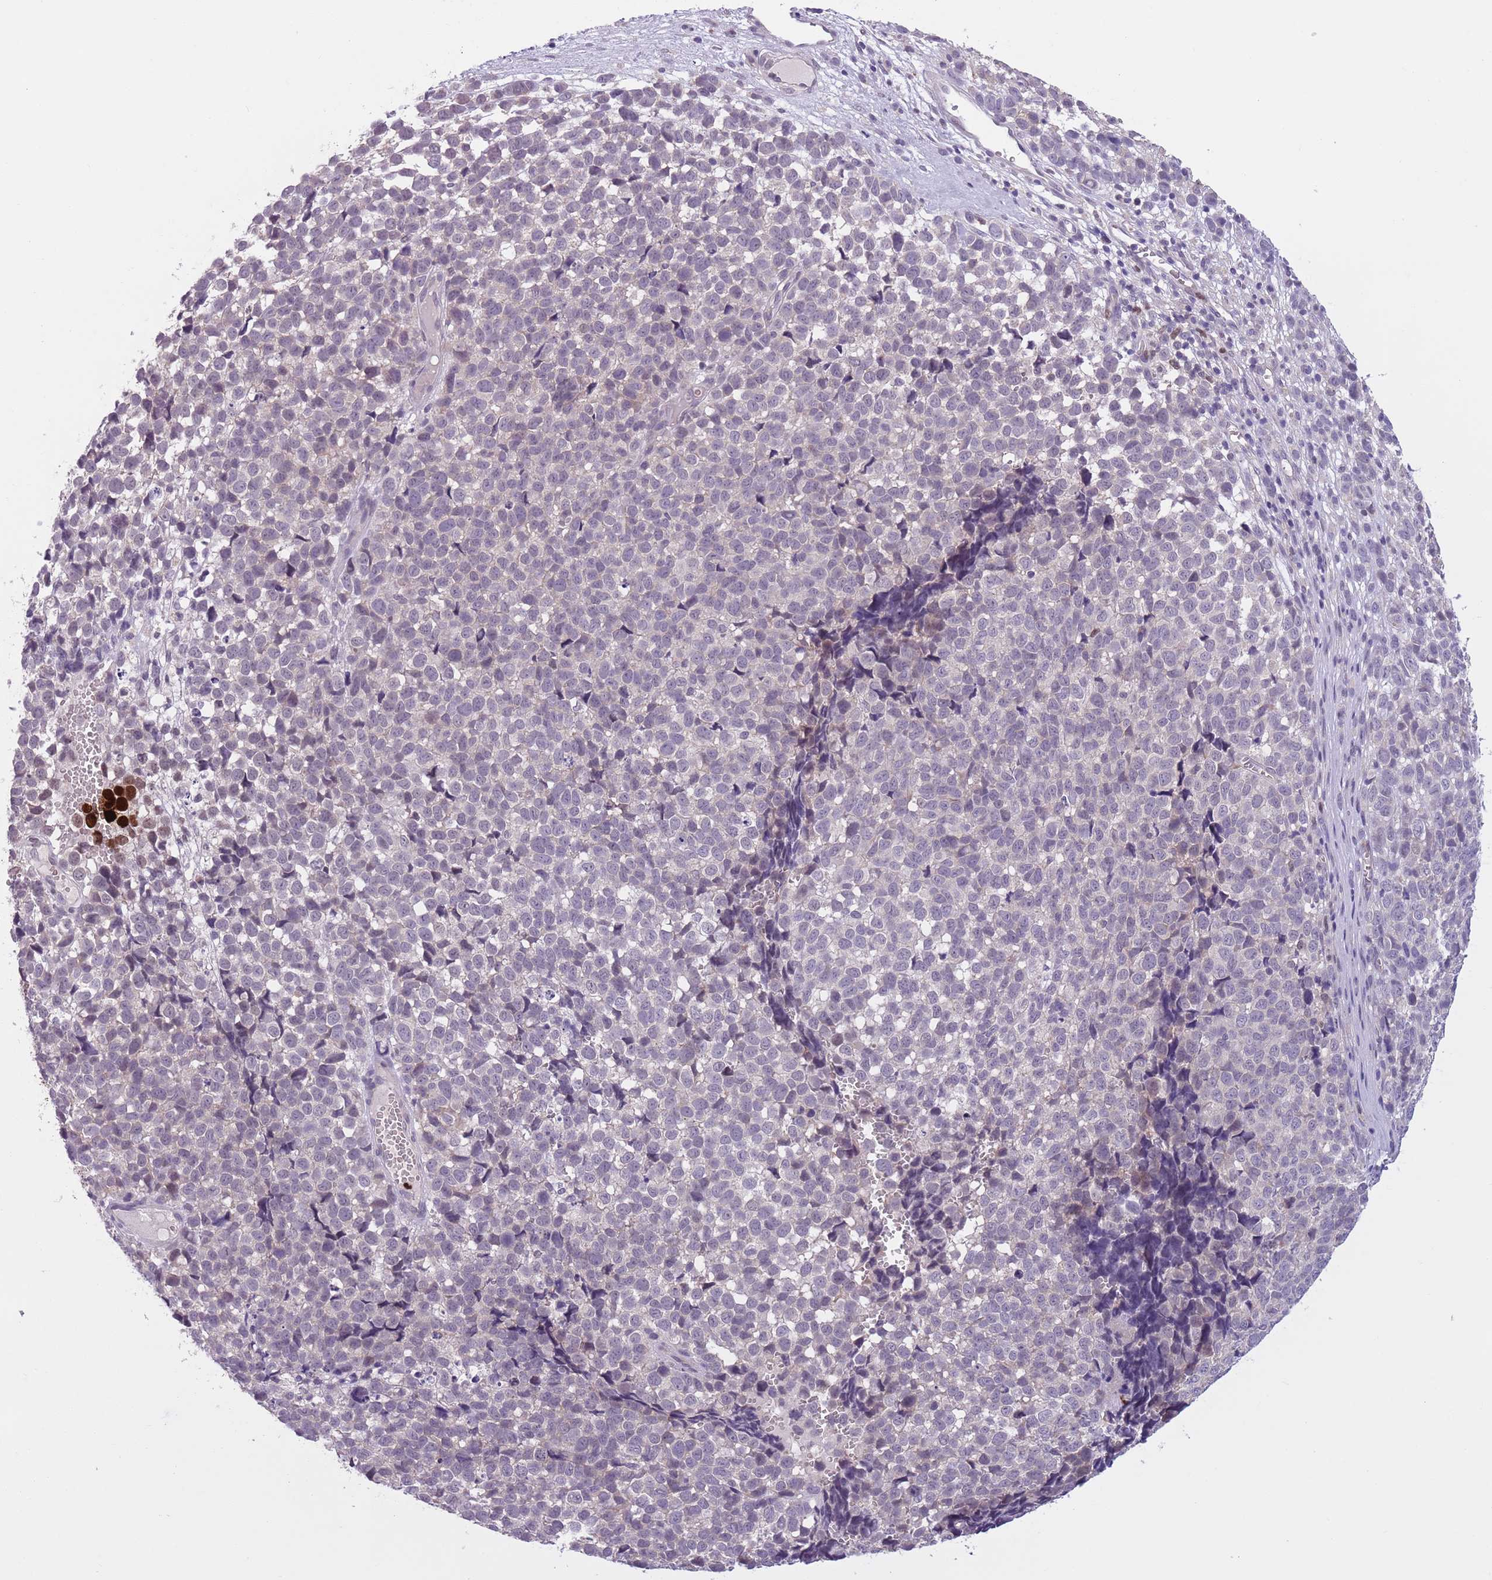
{"staining": {"intensity": "negative", "quantity": "none", "location": "none"}, "tissue": "melanoma", "cell_type": "Tumor cells", "image_type": "cancer", "snomed": [{"axis": "morphology", "description": "Malignant melanoma, NOS"}, {"axis": "topography", "description": "Nose, NOS"}], "caption": "Protein analysis of melanoma demonstrates no significant positivity in tumor cells.", "gene": "ADCY7", "patient": {"sex": "female", "age": 48}}